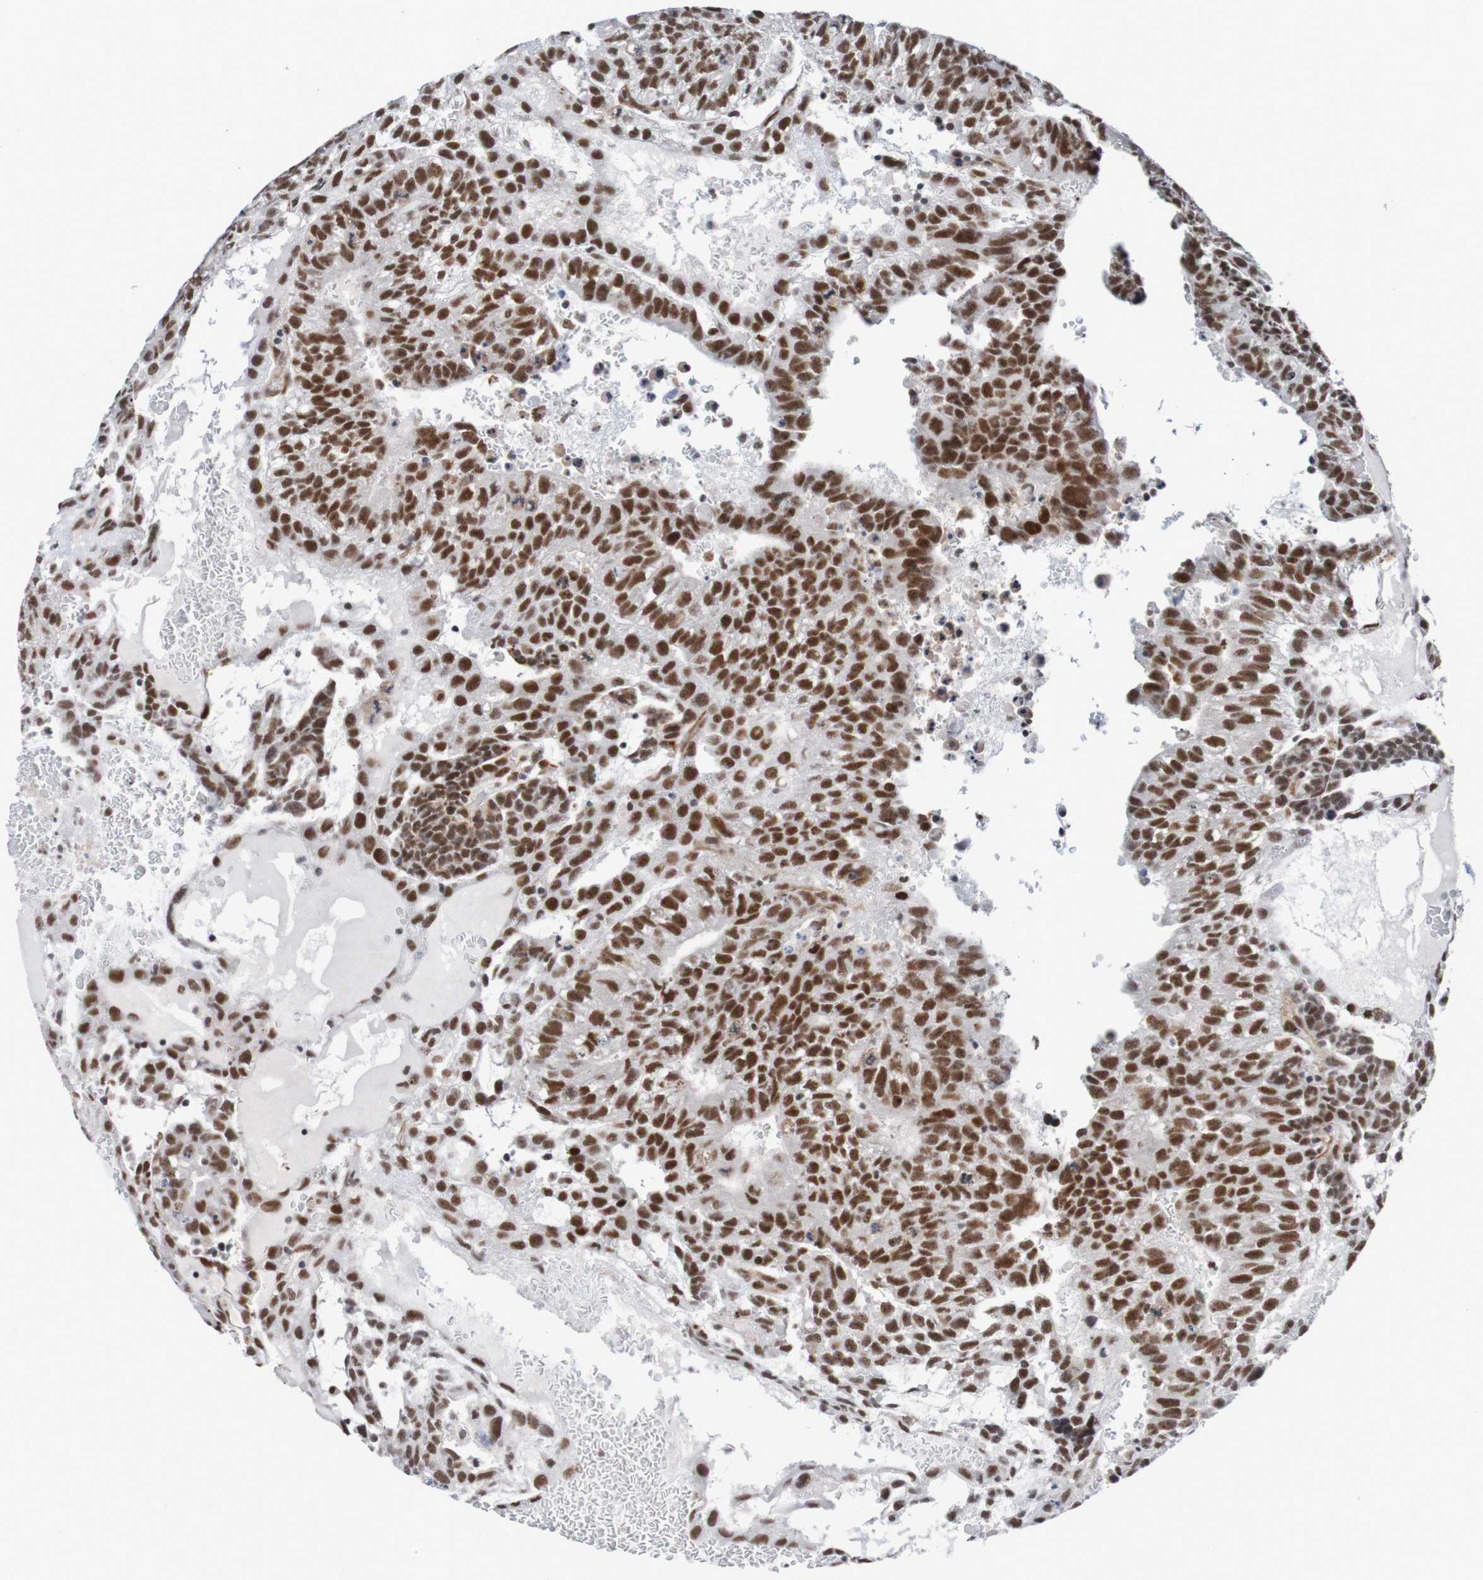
{"staining": {"intensity": "strong", "quantity": ">75%", "location": "nuclear"}, "tissue": "testis cancer", "cell_type": "Tumor cells", "image_type": "cancer", "snomed": [{"axis": "morphology", "description": "Seminoma, NOS"}, {"axis": "morphology", "description": "Carcinoma, Embryonal, NOS"}, {"axis": "topography", "description": "Testis"}], "caption": "This is an image of IHC staining of seminoma (testis), which shows strong expression in the nuclear of tumor cells.", "gene": "CDC5L", "patient": {"sex": "male", "age": 52}}